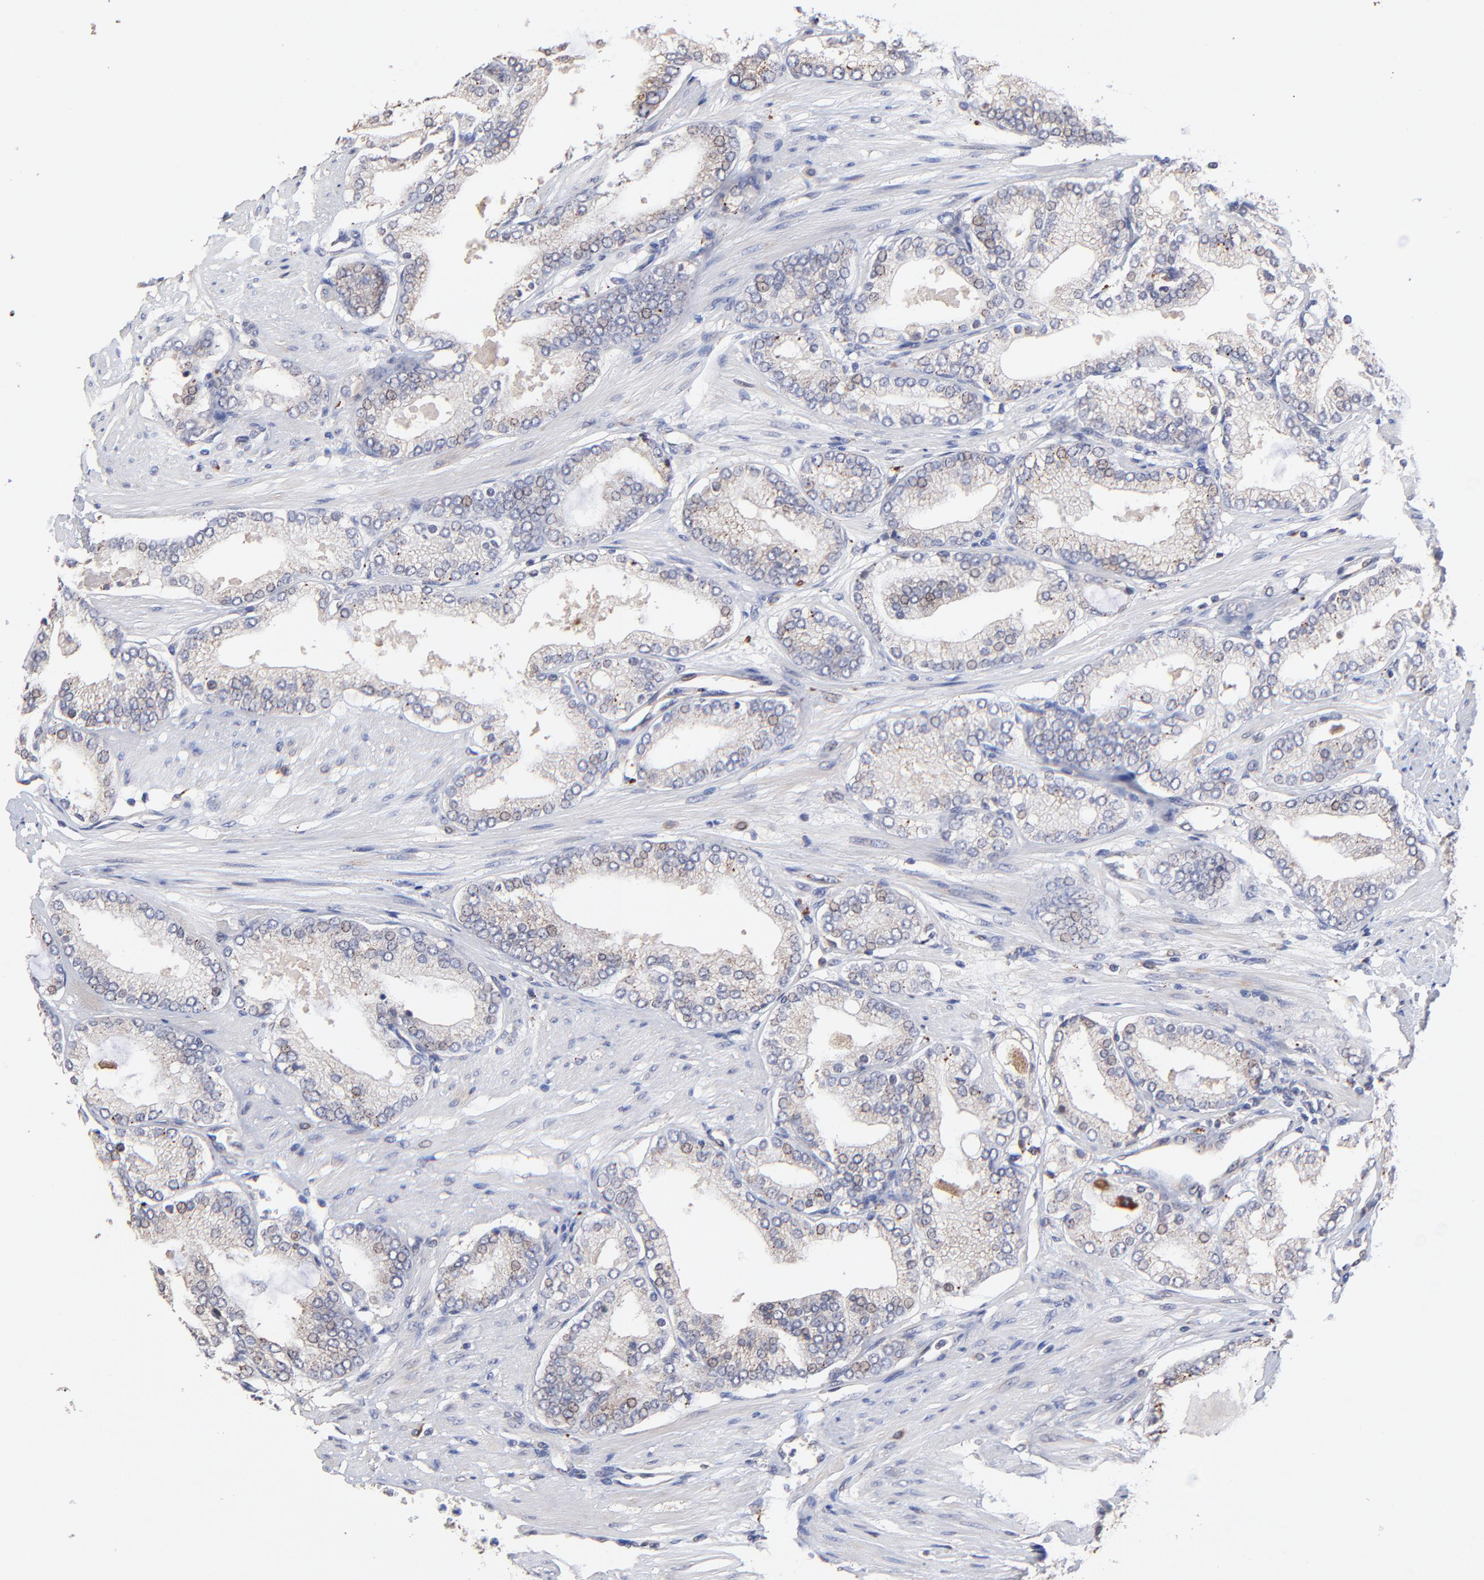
{"staining": {"intensity": "weak", "quantity": "25%-75%", "location": "cytoplasmic/membranous"}, "tissue": "prostate cancer", "cell_type": "Tumor cells", "image_type": "cancer", "snomed": [{"axis": "morphology", "description": "Adenocarcinoma, High grade"}, {"axis": "topography", "description": "Prostate"}], "caption": "There is low levels of weak cytoplasmic/membranous staining in tumor cells of prostate high-grade adenocarcinoma, as demonstrated by immunohistochemical staining (brown color).", "gene": "PDE4B", "patient": {"sex": "male", "age": 61}}